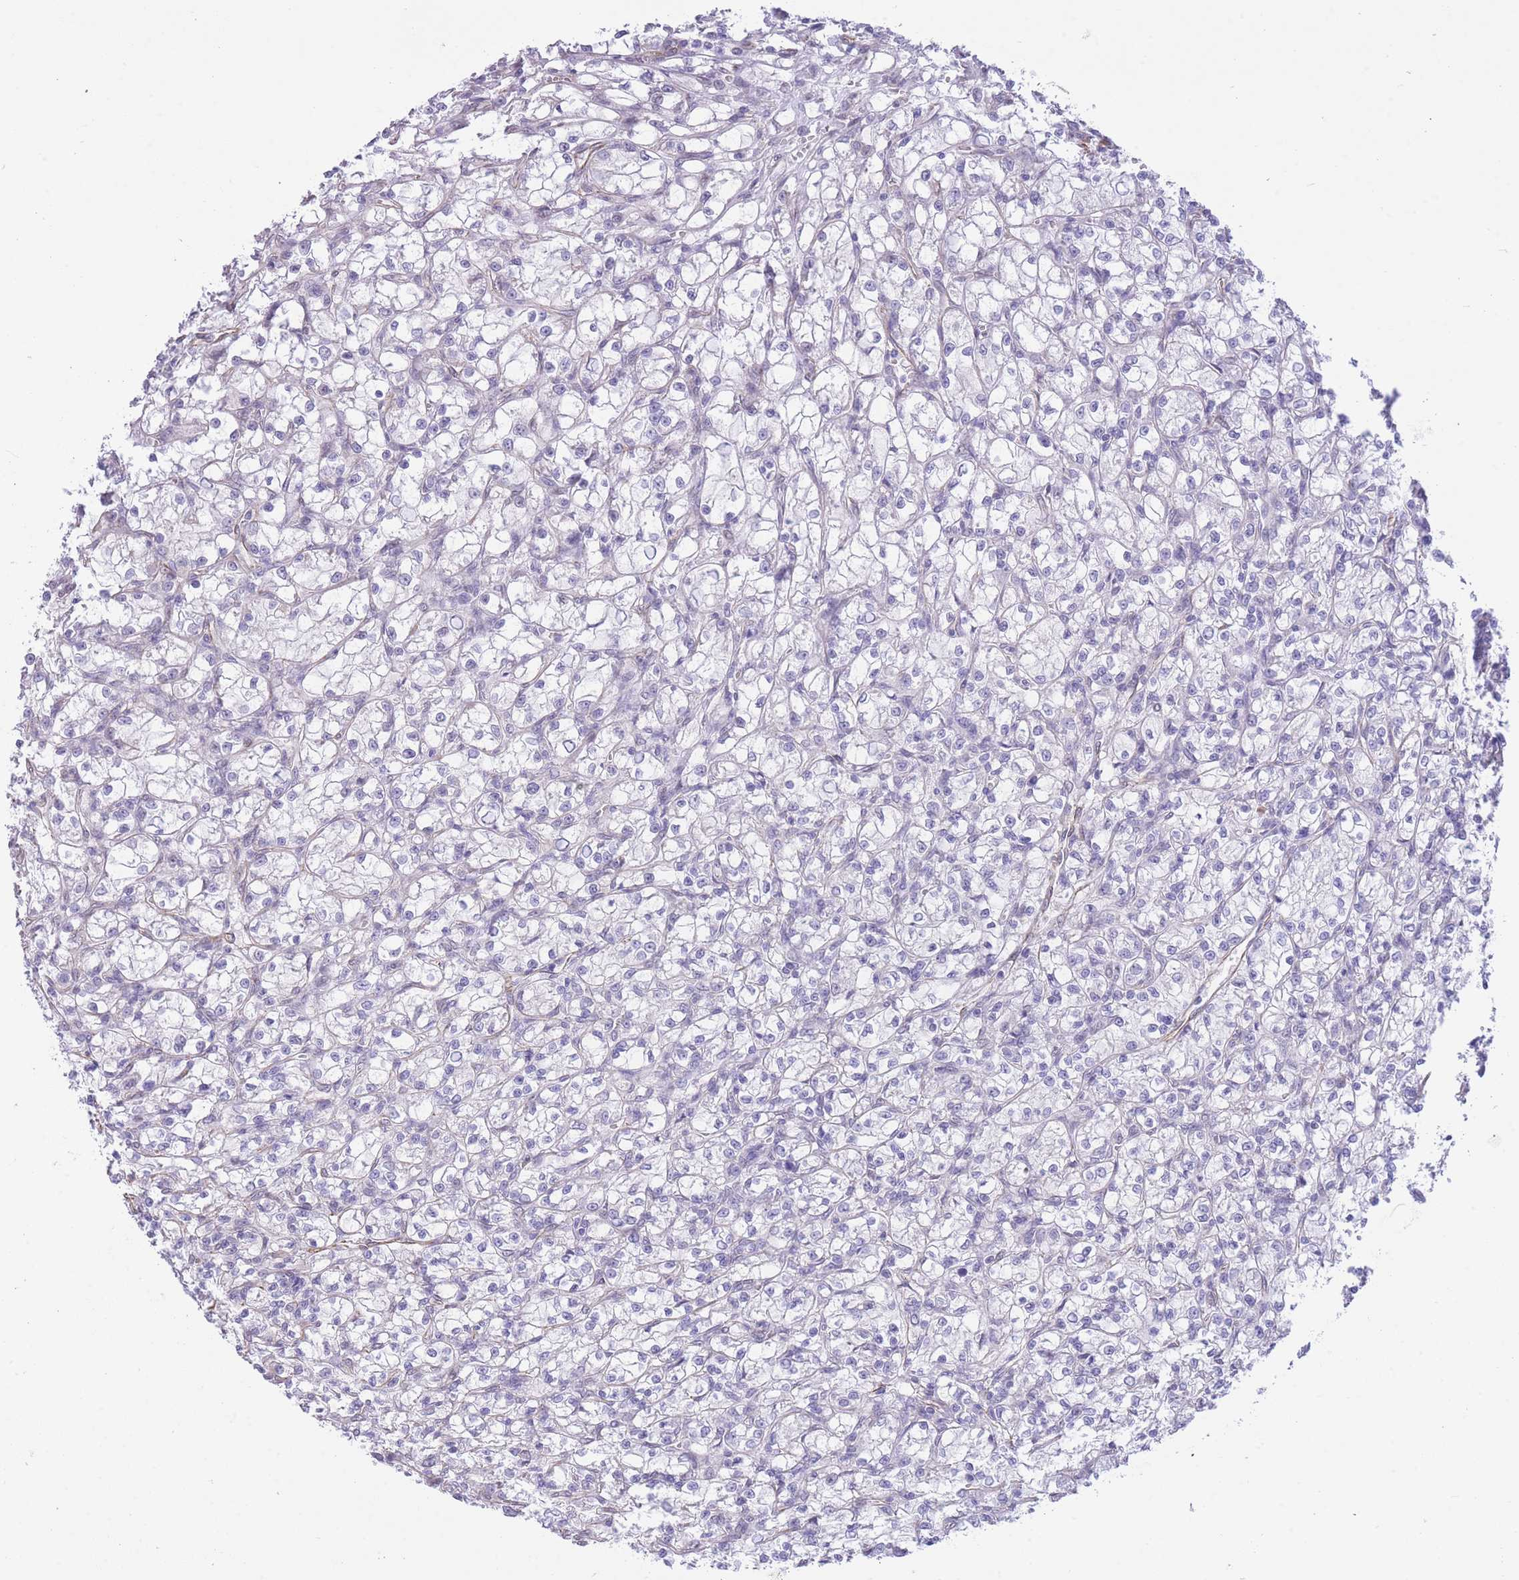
{"staining": {"intensity": "negative", "quantity": "none", "location": "none"}, "tissue": "renal cancer", "cell_type": "Tumor cells", "image_type": "cancer", "snomed": [{"axis": "morphology", "description": "Adenocarcinoma, NOS"}, {"axis": "topography", "description": "Kidney"}], "caption": "High magnification brightfield microscopy of adenocarcinoma (renal) stained with DAB (brown) and counterstained with hematoxylin (blue): tumor cells show no significant expression. The staining is performed using DAB brown chromogen with nuclei counter-stained in using hematoxylin.", "gene": "PSG8", "patient": {"sex": "female", "age": 59}}